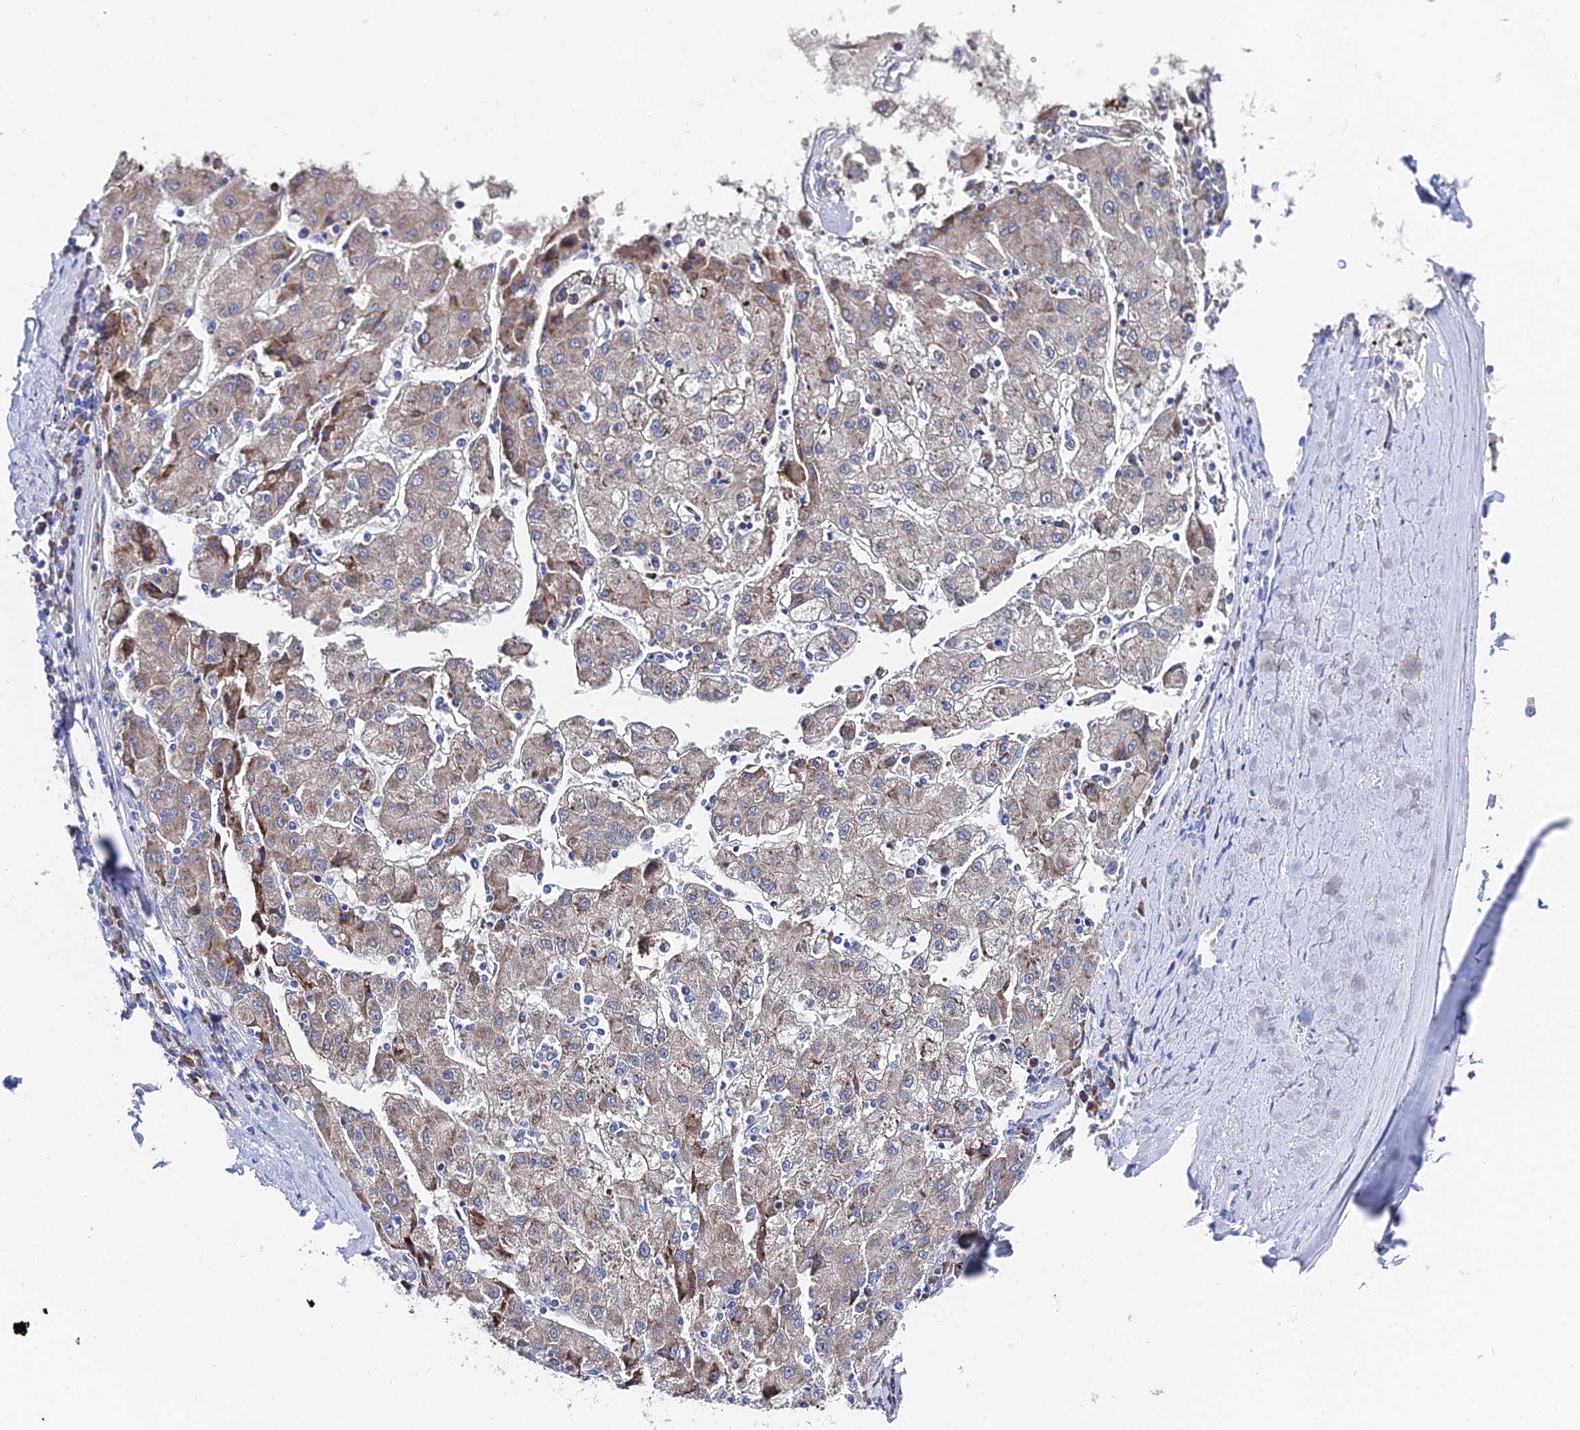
{"staining": {"intensity": "moderate", "quantity": ">75%", "location": "cytoplasmic/membranous"}, "tissue": "liver cancer", "cell_type": "Tumor cells", "image_type": "cancer", "snomed": [{"axis": "morphology", "description": "Carcinoma, Hepatocellular, NOS"}, {"axis": "topography", "description": "Liver"}], "caption": "Liver cancer (hepatocellular carcinoma) was stained to show a protein in brown. There is medium levels of moderate cytoplasmic/membranous positivity in about >75% of tumor cells. The protein is shown in brown color, while the nuclei are stained blue.", "gene": "PTTG1", "patient": {"sex": "male", "age": 72}}